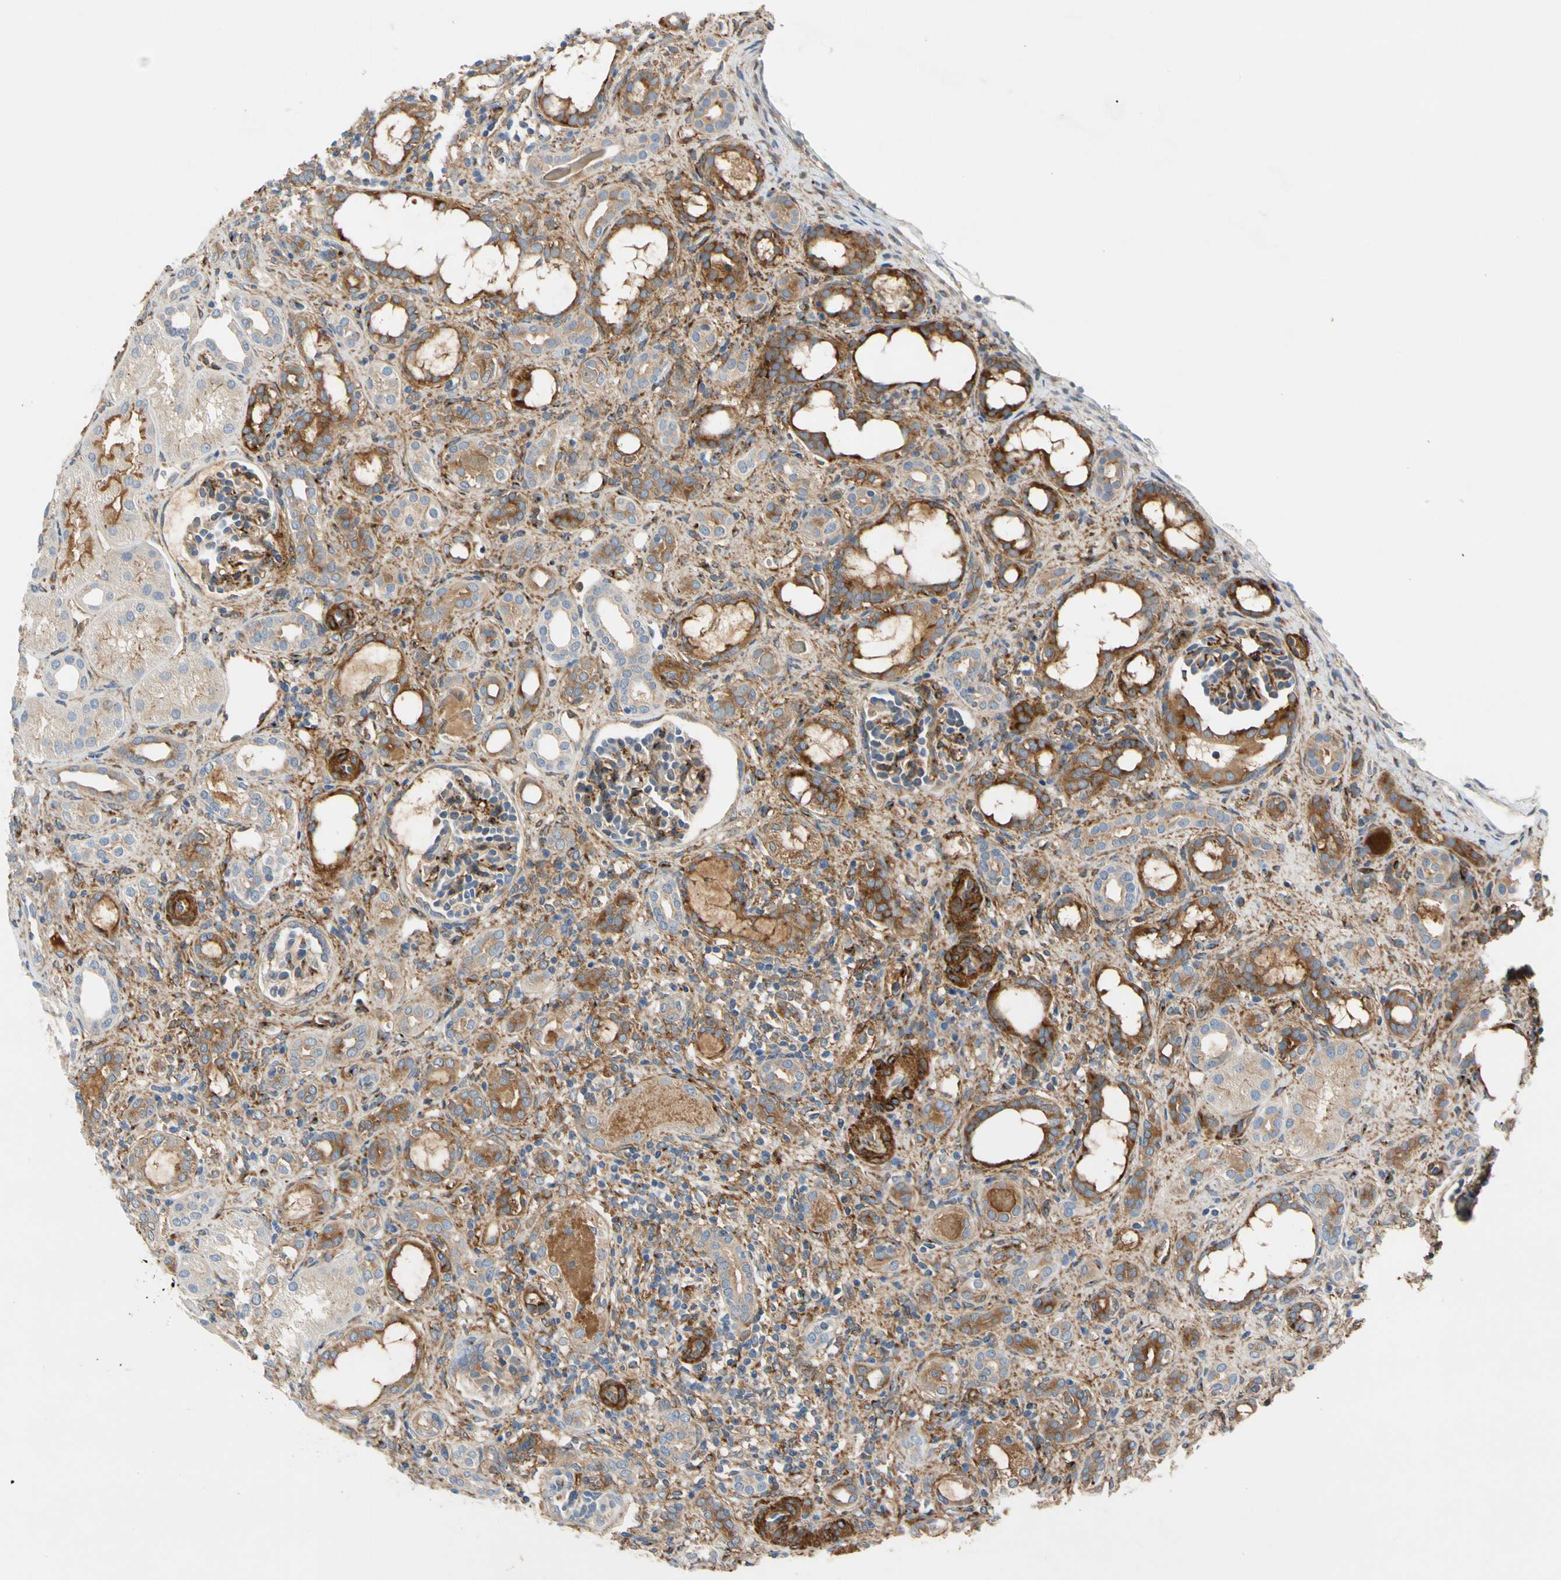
{"staining": {"intensity": "moderate", "quantity": ">75%", "location": "cytoplasmic/membranous"}, "tissue": "kidney", "cell_type": "Cells in glomeruli", "image_type": "normal", "snomed": [{"axis": "morphology", "description": "Normal tissue, NOS"}, {"axis": "topography", "description": "Kidney"}], "caption": "Approximately >75% of cells in glomeruli in benign human kidney exhibit moderate cytoplasmic/membranous protein positivity as visualized by brown immunohistochemical staining.", "gene": "ENTREP3", "patient": {"sex": "male", "age": 7}}